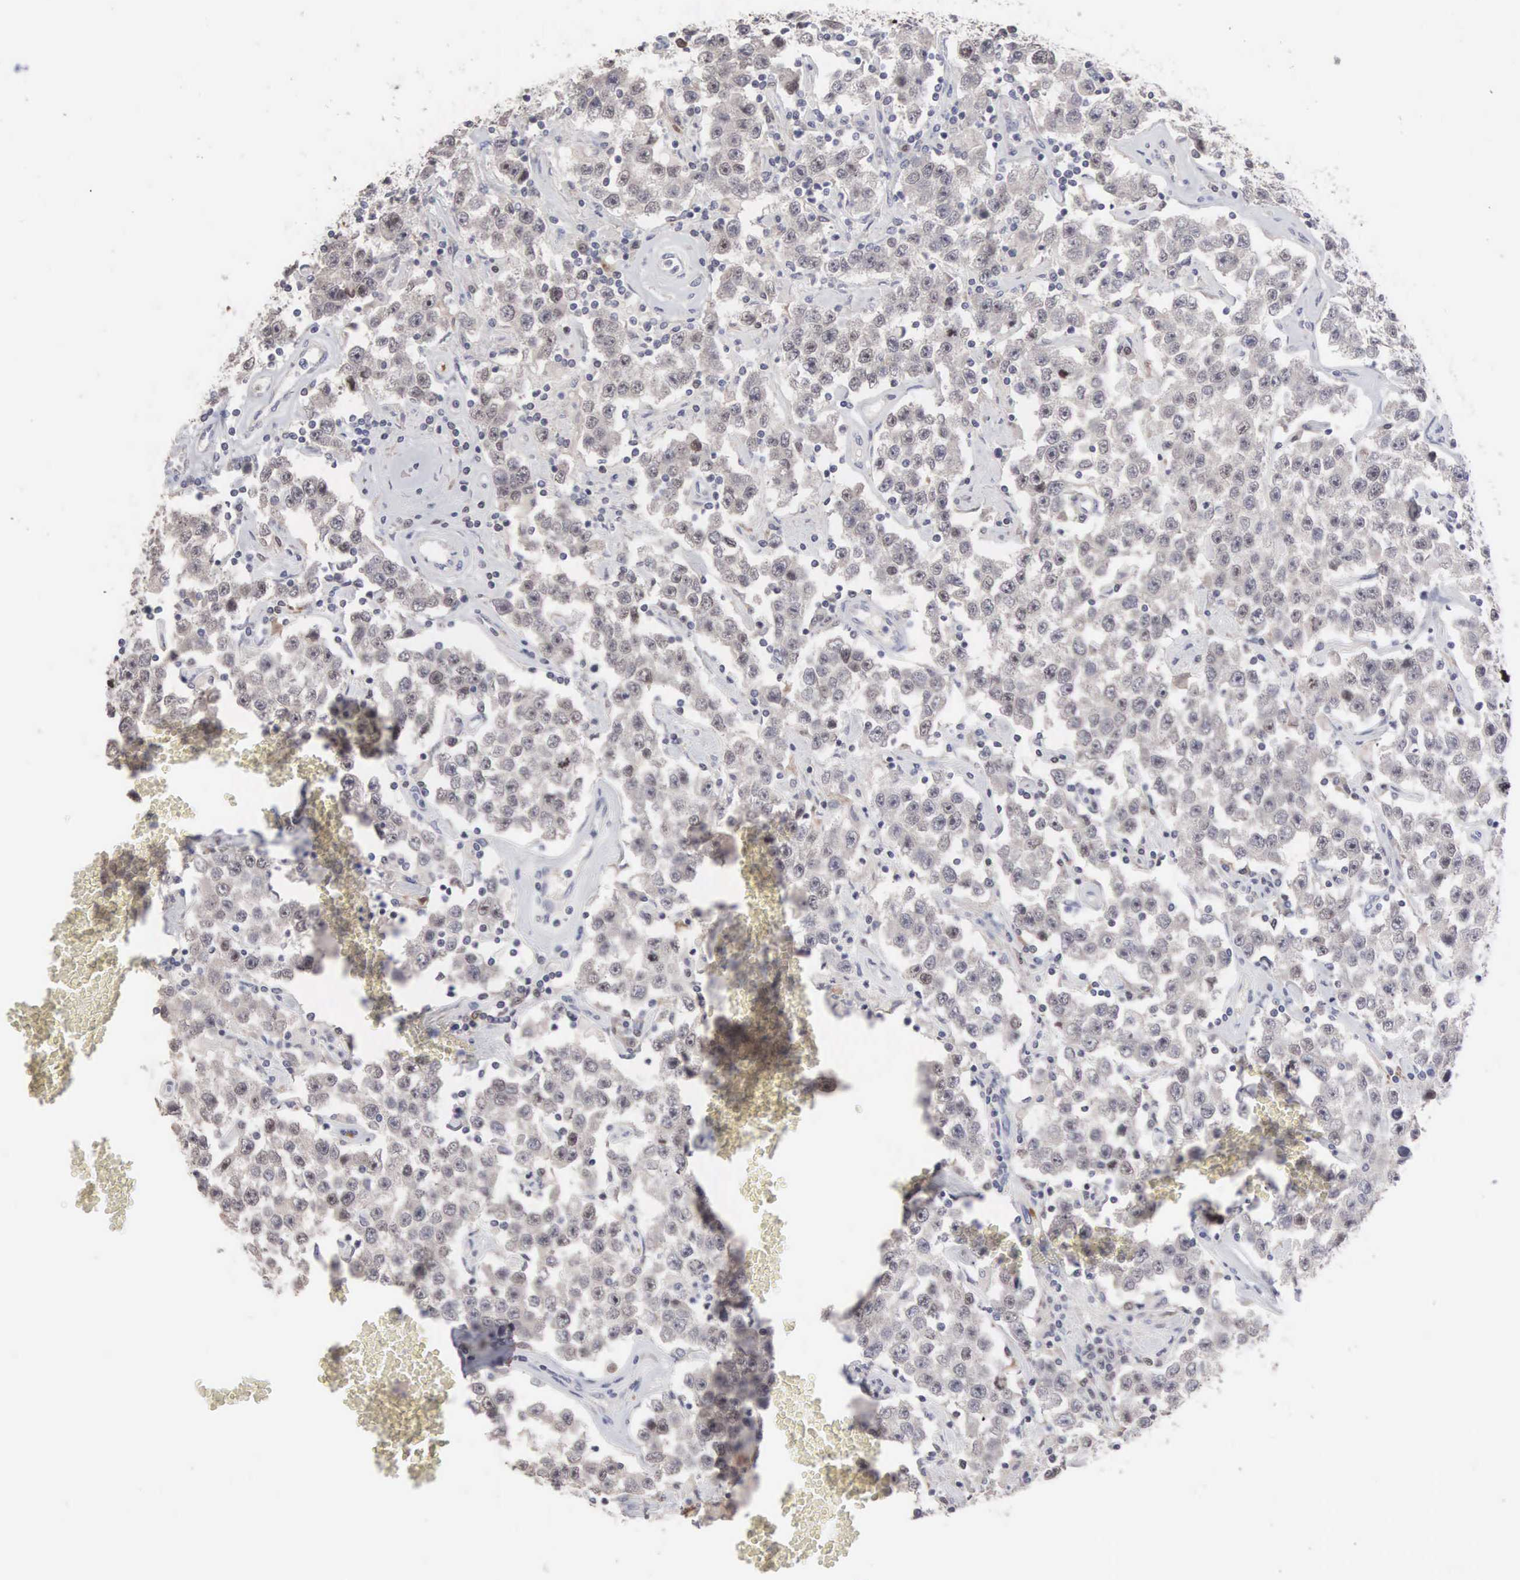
{"staining": {"intensity": "negative", "quantity": "none", "location": "none"}, "tissue": "testis cancer", "cell_type": "Tumor cells", "image_type": "cancer", "snomed": [{"axis": "morphology", "description": "Seminoma, NOS"}, {"axis": "topography", "description": "Testis"}], "caption": "Protein analysis of seminoma (testis) reveals no significant staining in tumor cells.", "gene": "ACOT4", "patient": {"sex": "male", "age": 52}}